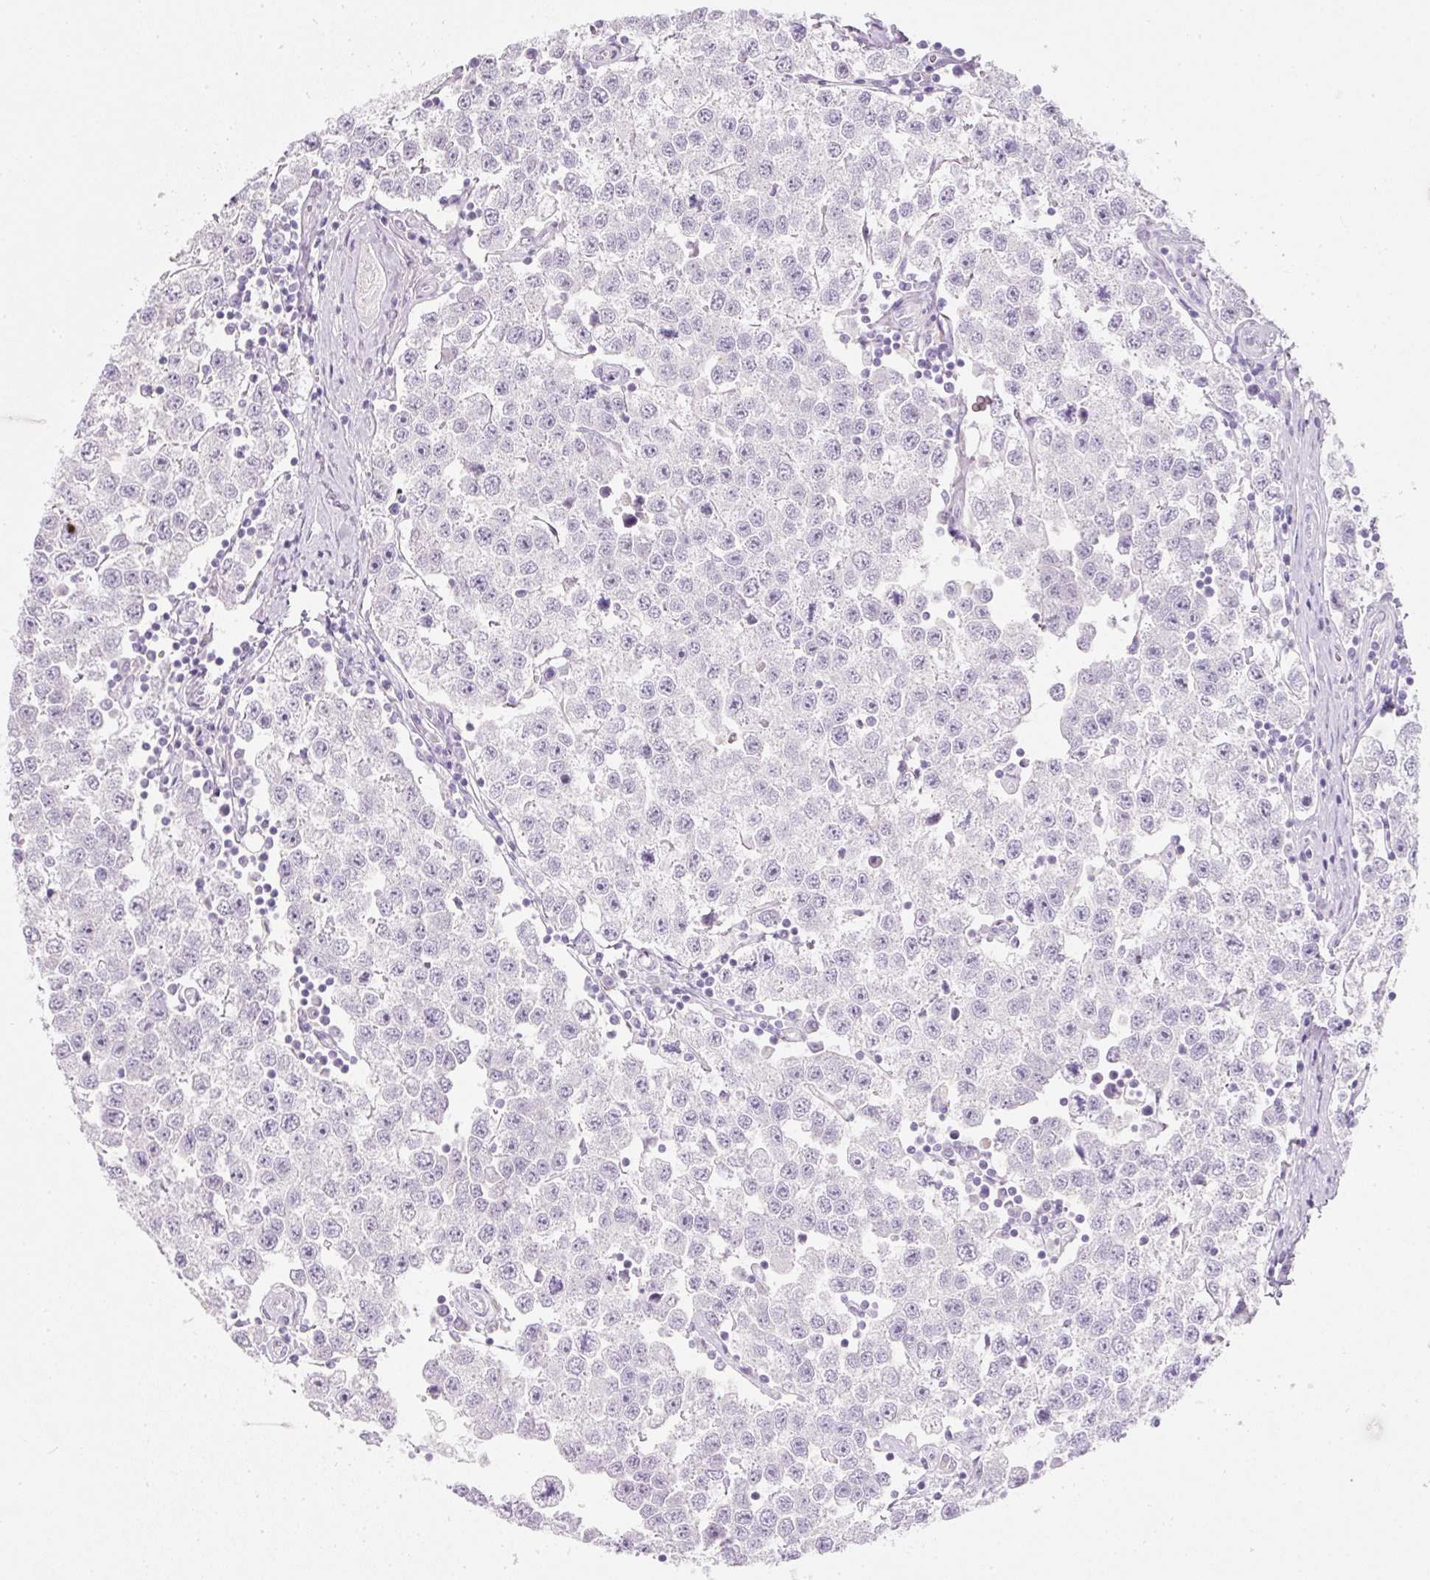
{"staining": {"intensity": "negative", "quantity": "none", "location": "none"}, "tissue": "testis cancer", "cell_type": "Tumor cells", "image_type": "cancer", "snomed": [{"axis": "morphology", "description": "Seminoma, NOS"}, {"axis": "topography", "description": "Testis"}], "caption": "Testis cancer (seminoma) stained for a protein using immunohistochemistry (IHC) displays no positivity tumor cells.", "gene": "SLC2A2", "patient": {"sex": "male", "age": 34}}